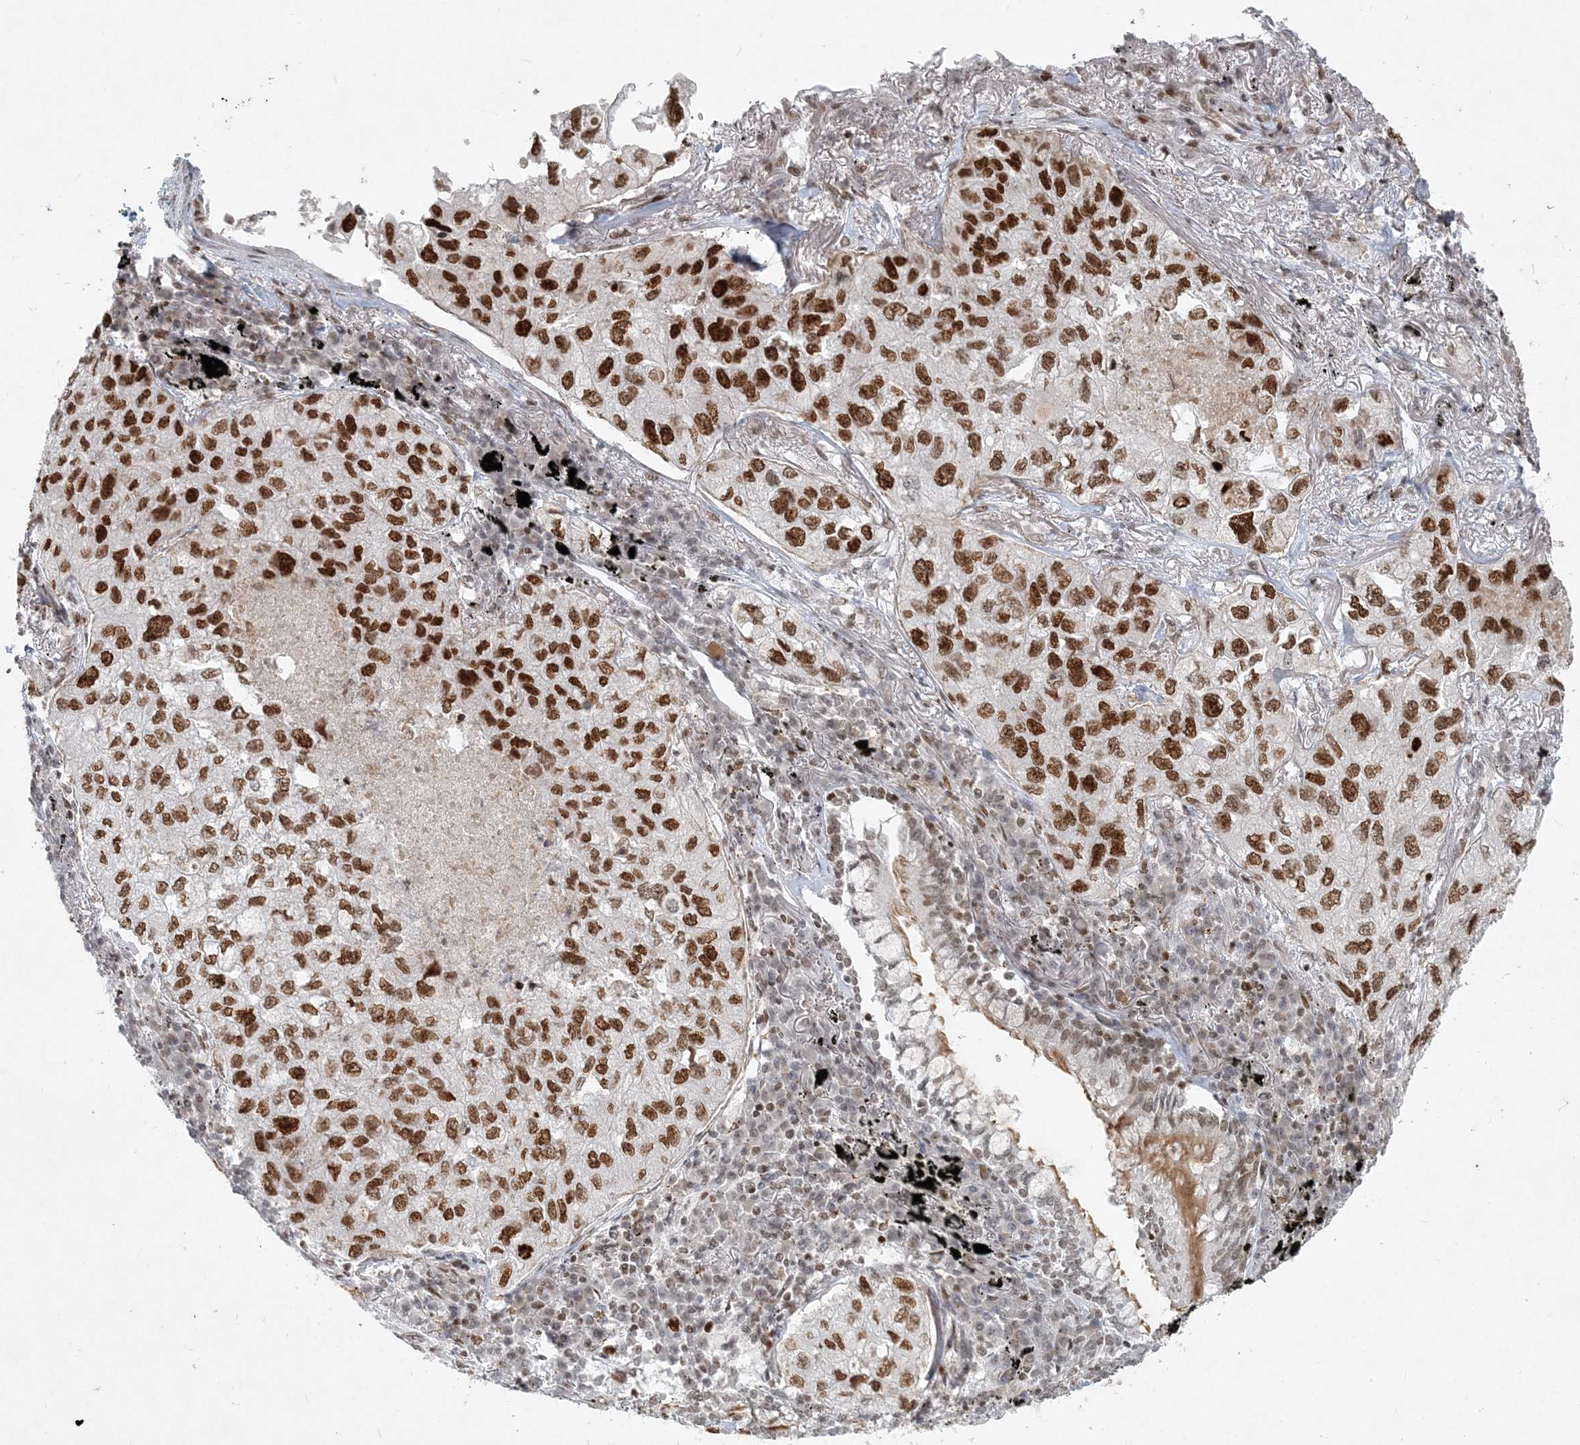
{"staining": {"intensity": "strong", "quantity": ">75%", "location": "nuclear"}, "tissue": "lung cancer", "cell_type": "Tumor cells", "image_type": "cancer", "snomed": [{"axis": "morphology", "description": "Adenocarcinoma, NOS"}, {"axis": "topography", "description": "Lung"}], "caption": "About >75% of tumor cells in lung adenocarcinoma exhibit strong nuclear protein staining as visualized by brown immunohistochemical staining.", "gene": "BAZ1B", "patient": {"sex": "male", "age": 65}}